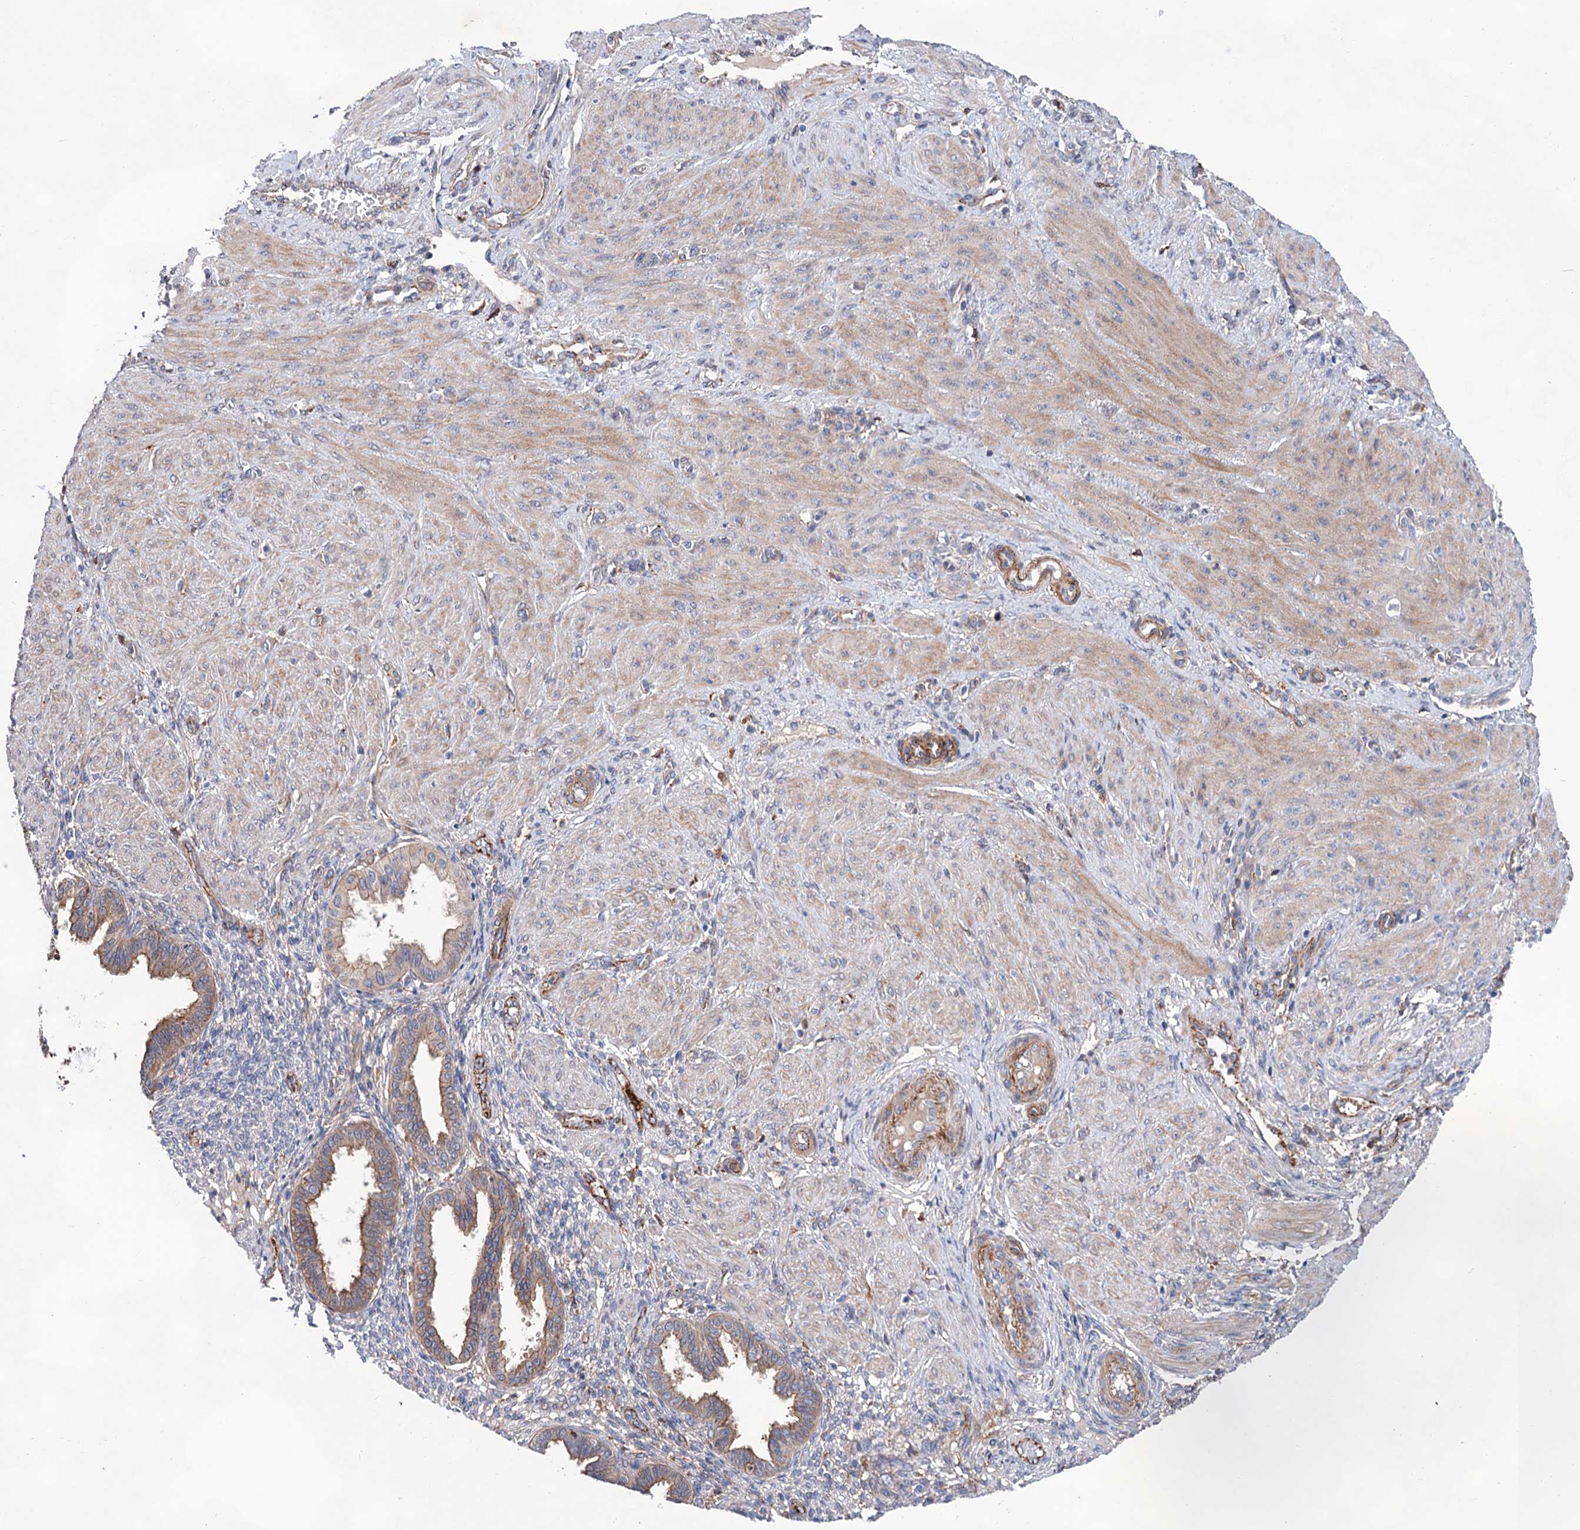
{"staining": {"intensity": "negative", "quantity": "none", "location": "none"}, "tissue": "endometrium", "cell_type": "Cells in endometrial stroma", "image_type": "normal", "snomed": [{"axis": "morphology", "description": "Normal tissue, NOS"}, {"axis": "topography", "description": "Endometrium"}], "caption": "DAB (3,3'-diaminobenzidine) immunohistochemical staining of unremarkable endometrium displays no significant staining in cells in endometrial stroma.", "gene": "TMTC3", "patient": {"sex": "female", "age": 33}}